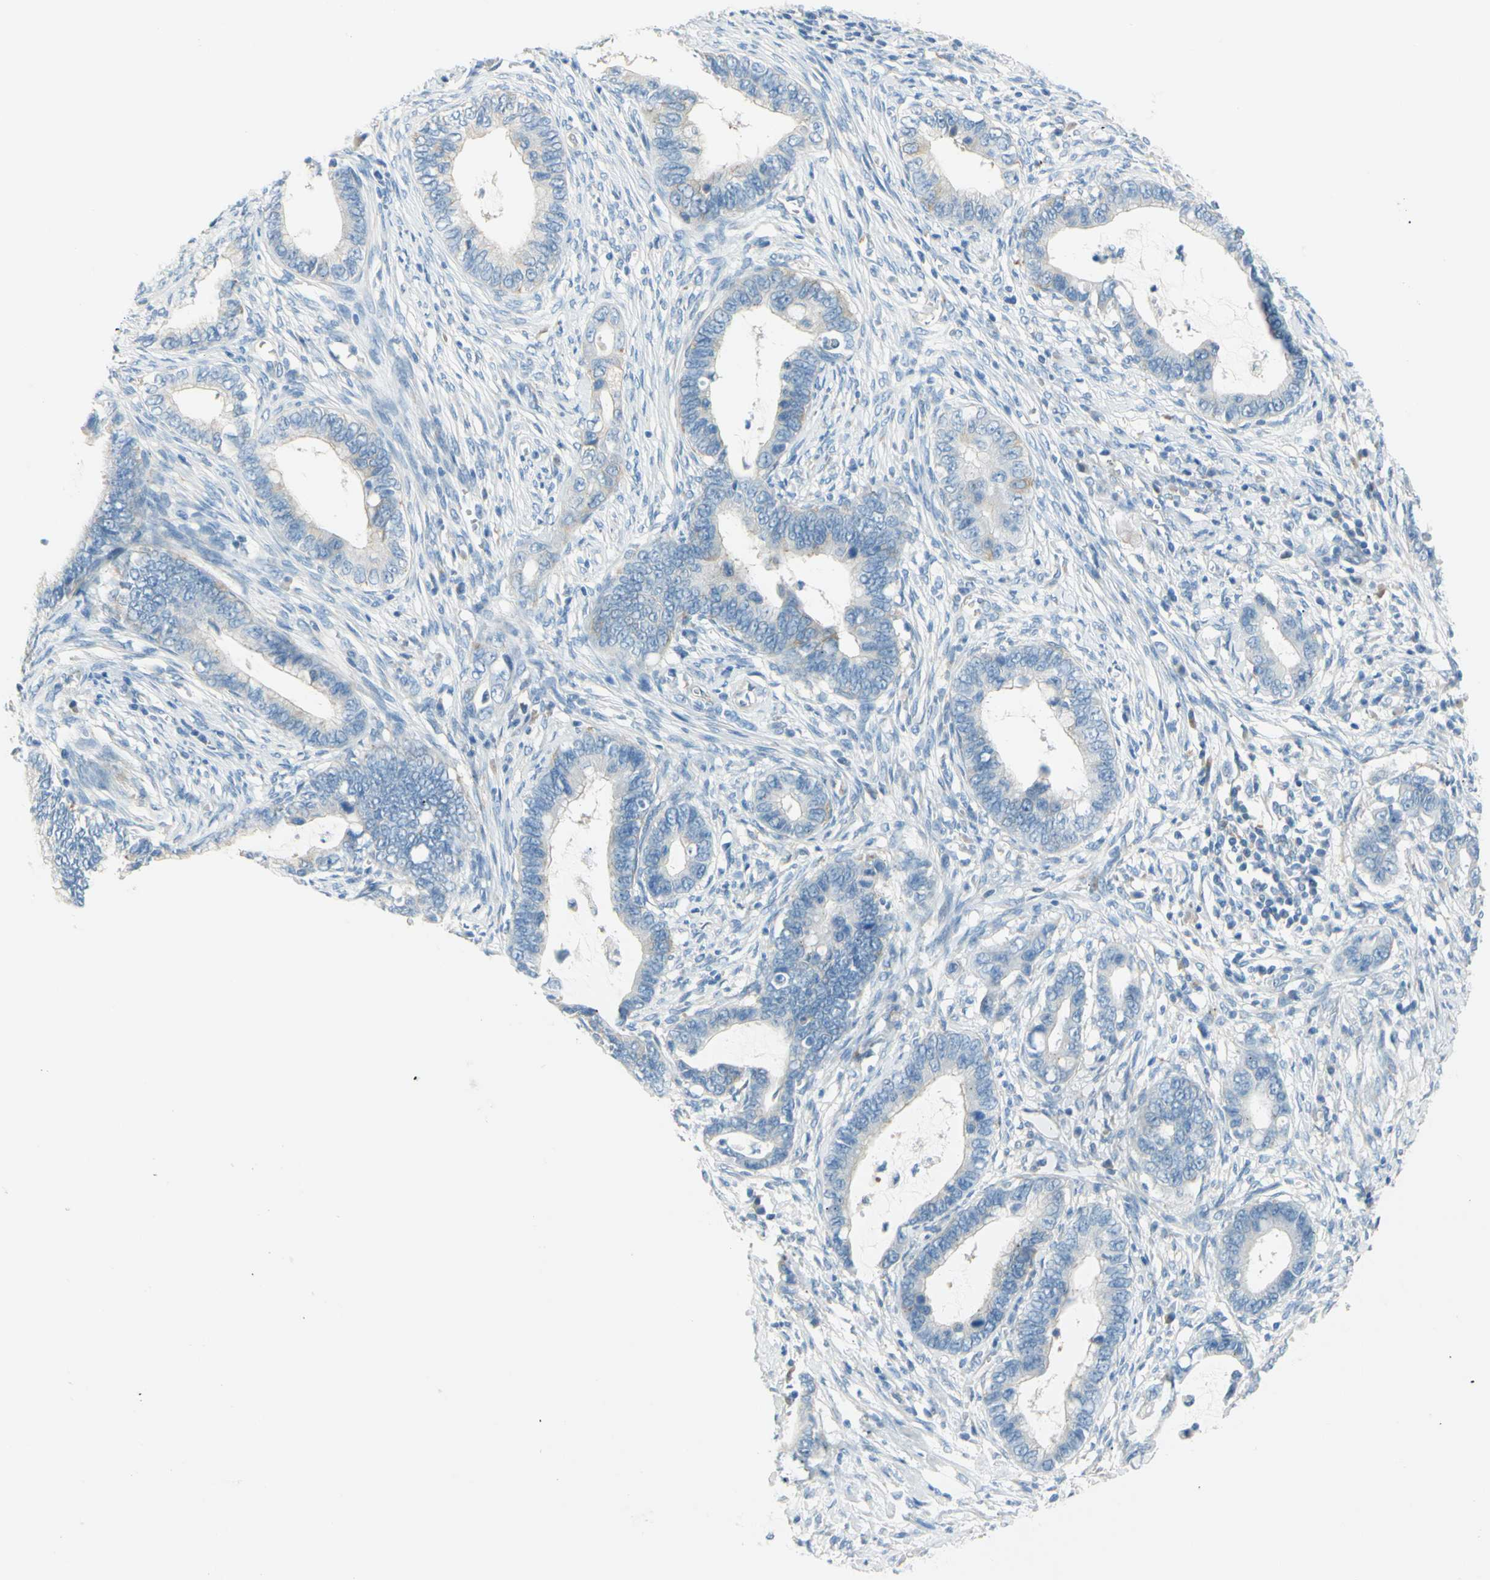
{"staining": {"intensity": "moderate", "quantity": "<25%", "location": "cytoplasmic/membranous"}, "tissue": "cervical cancer", "cell_type": "Tumor cells", "image_type": "cancer", "snomed": [{"axis": "morphology", "description": "Adenocarcinoma, NOS"}, {"axis": "topography", "description": "Cervix"}], "caption": "Cervical cancer tissue demonstrates moderate cytoplasmic/membranous expression in about <25% of tumor cells, visualized by immunohistochemistry.", "gene": "FRMD4B", "patient": {"sex": "female", "age": 44}}